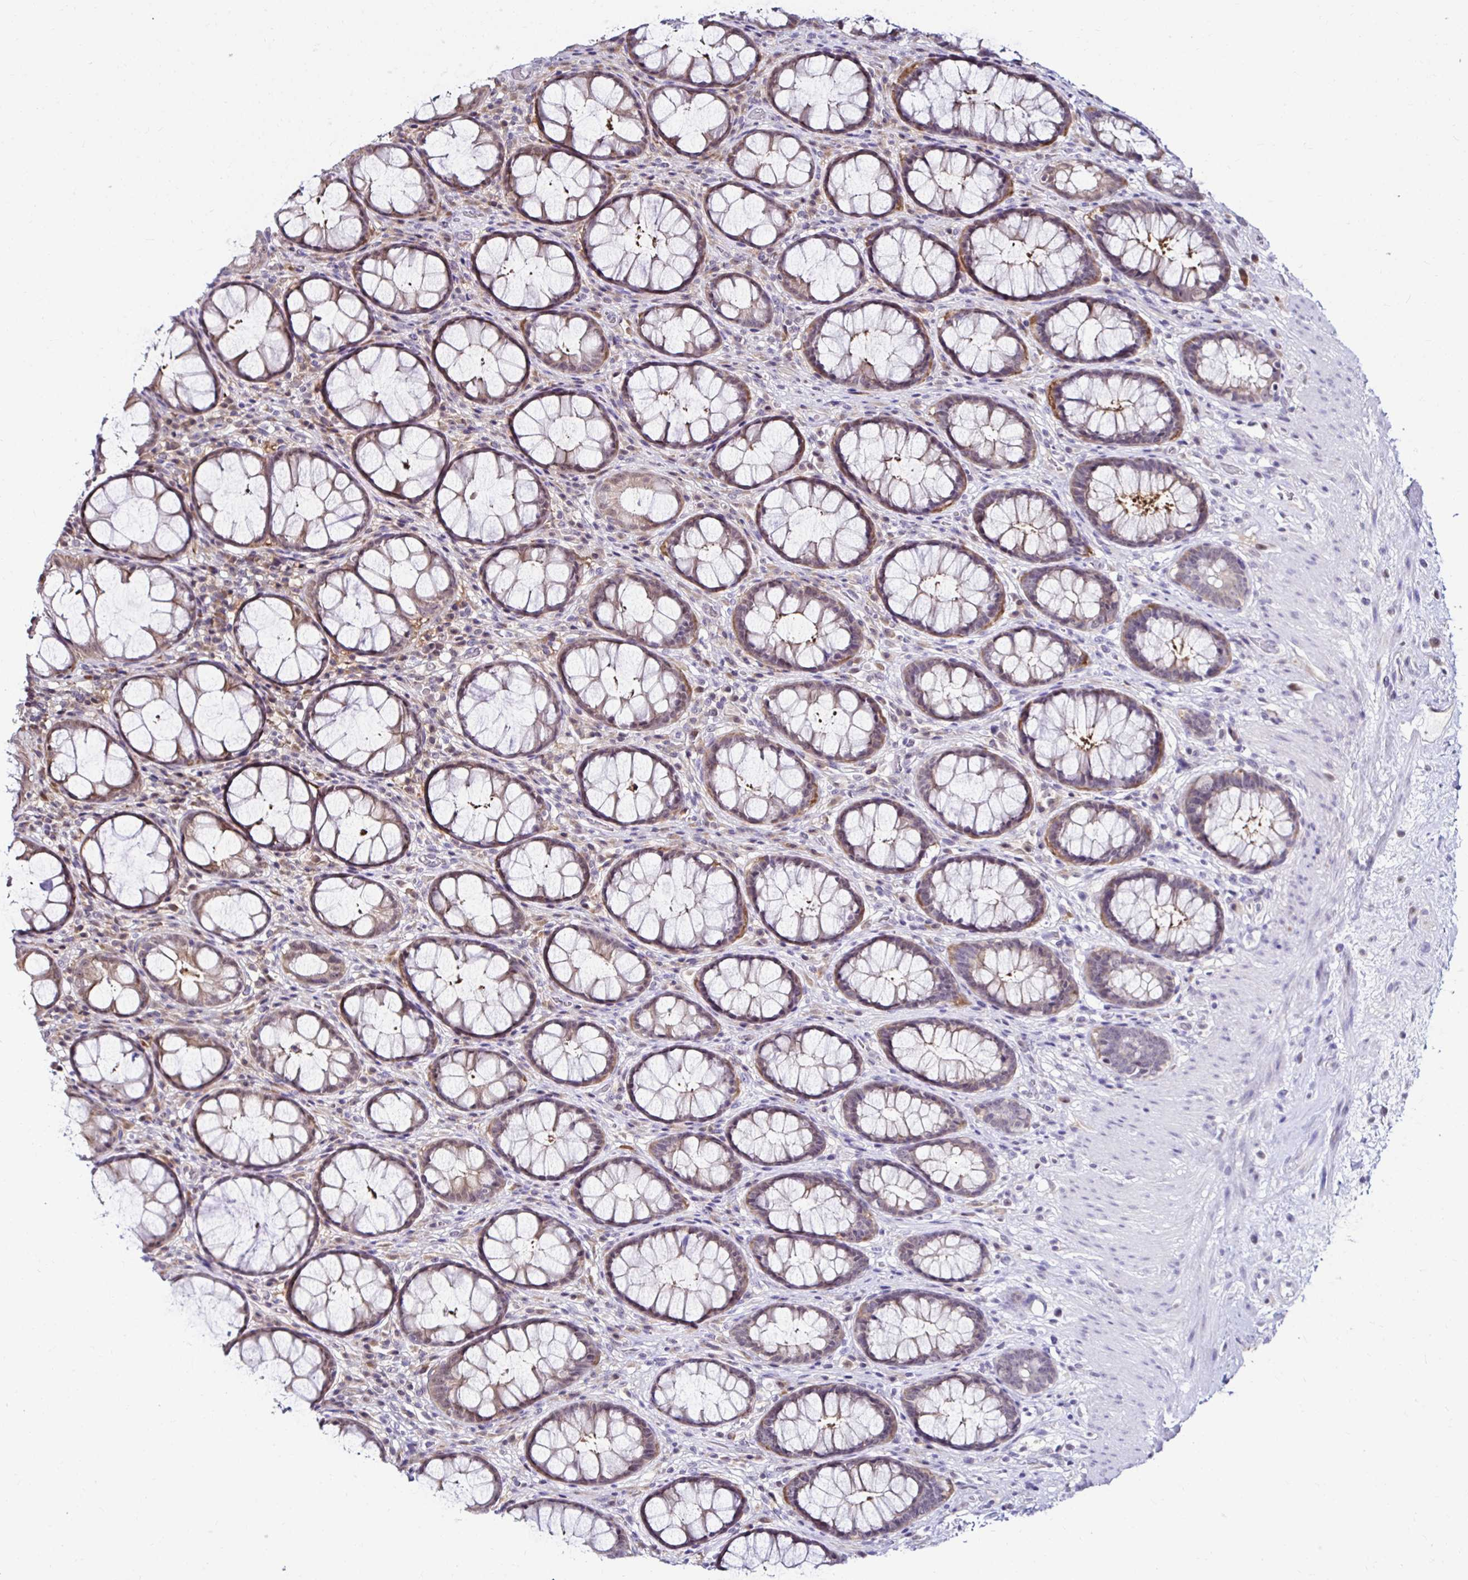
{"staining": {"intensity": "weak", "quantity": ">75%", "location": "cytoplasmic/membranous"}, "tissue": "rectum", "cell_type": "Glandular cells", "image_type": "normal", "snomed": [{"axis": "morphology", "description": "Normal tissue, NOS"}, {"axis": "topography", "description": "Rectum"}], "caption": "Glandular cells exhibit weak cytoplasmic/membranous expression in about >75% of cells in benign rectum.", "gene": "PSMD3", "patient": {"sex": "male", "age": 72}}